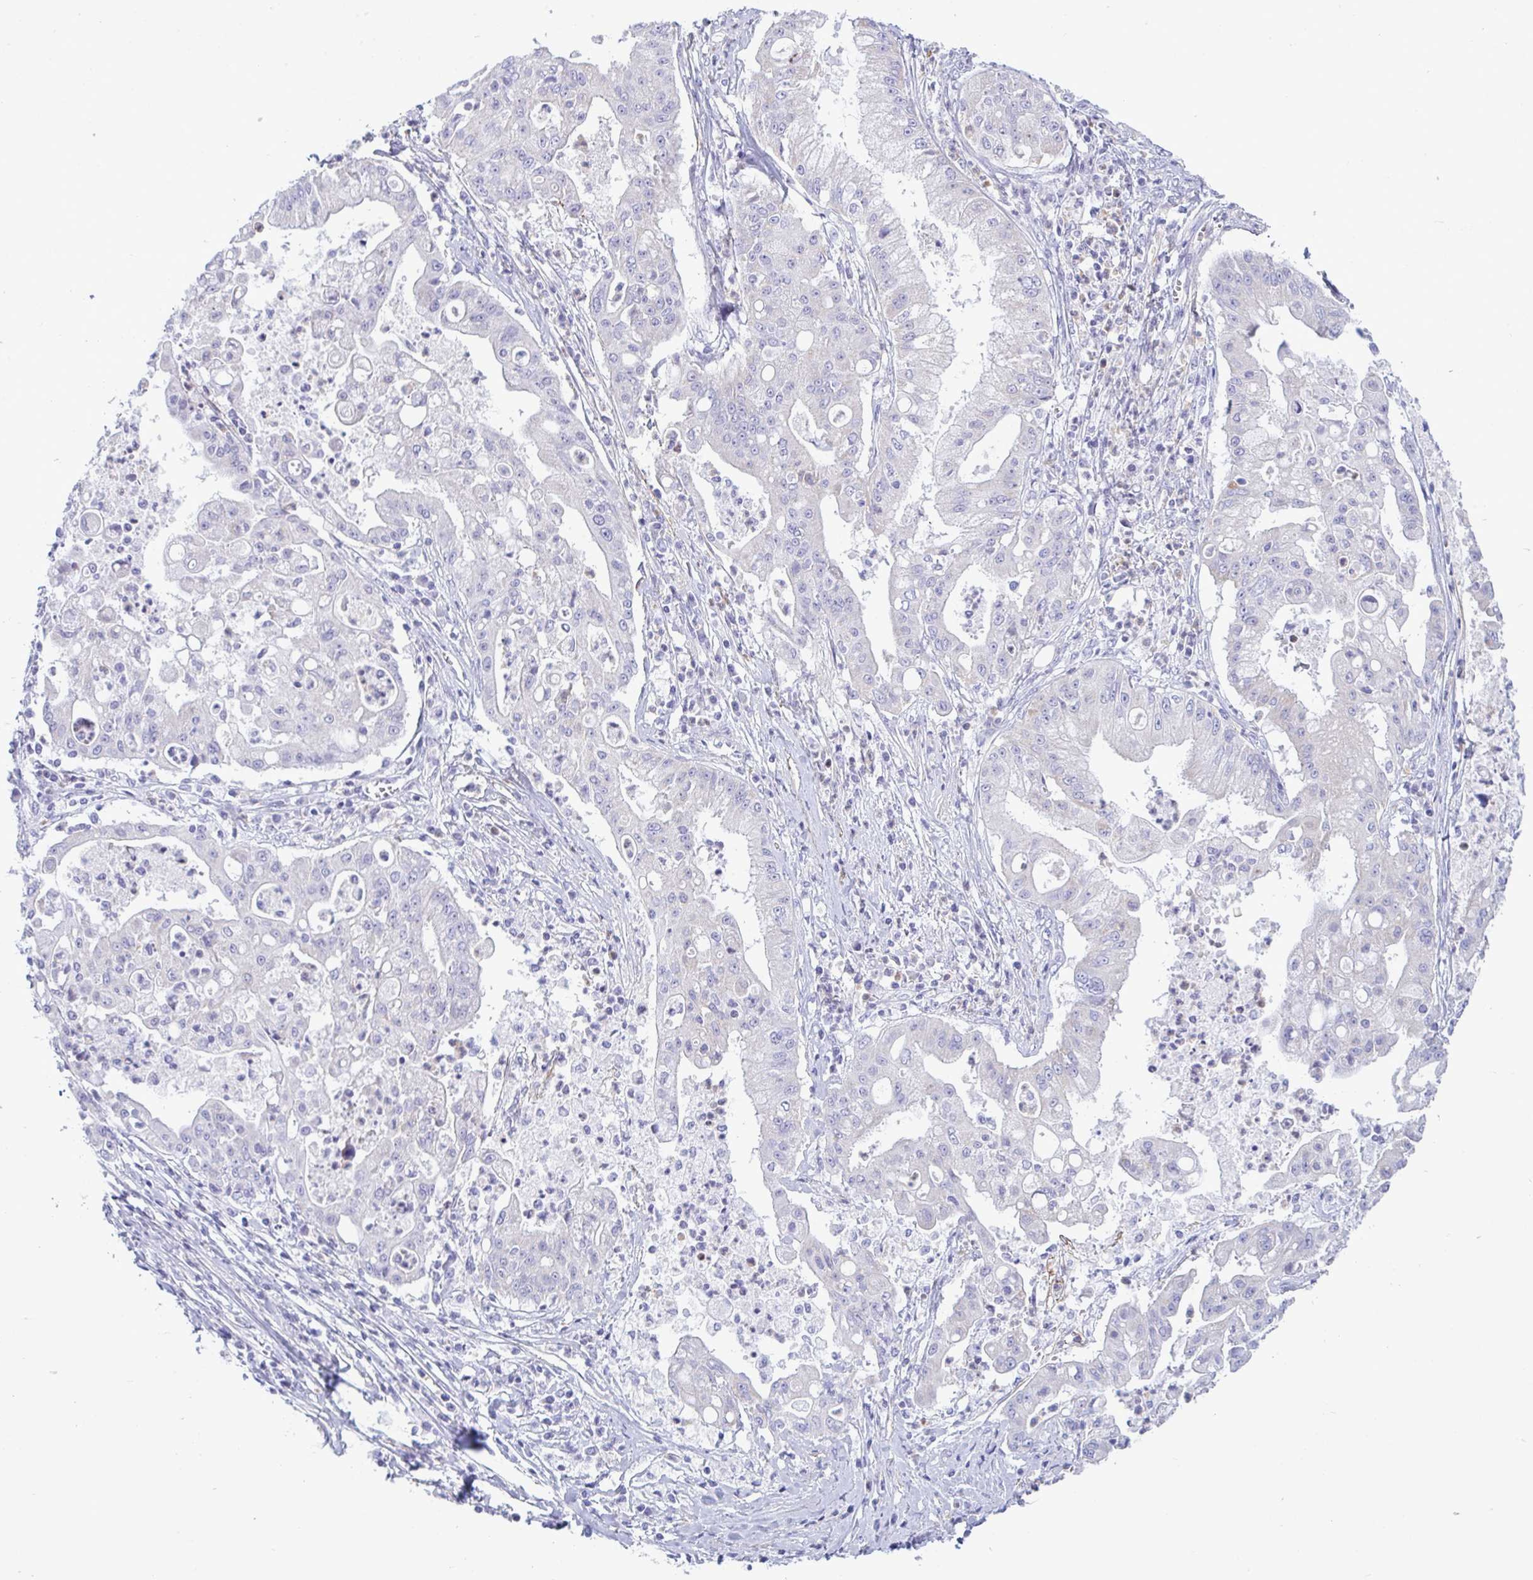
{"staining": {"intensity": "negative", "quantity": "none", "location": "none"}, "tissue": "ovarian cancer", "cell_type": "Tumor cells", "image_type": "cancer", "snomed": [{"axis": "morphology", "description": "Cystadenocarcinoma, mucinous, NOS"}, {"axis": "topography", "description": "Ovary"}], "caption": "Immunohistochemistry (IHC) of mucinous cystadenocarcinoma (ovarian) exhibits no expression in tumor cells. (Immunohistochemistry, brightfield microscopy, high magnification).", "gene": "MYH10", "patient": {"sex": "female", "age": 70}}